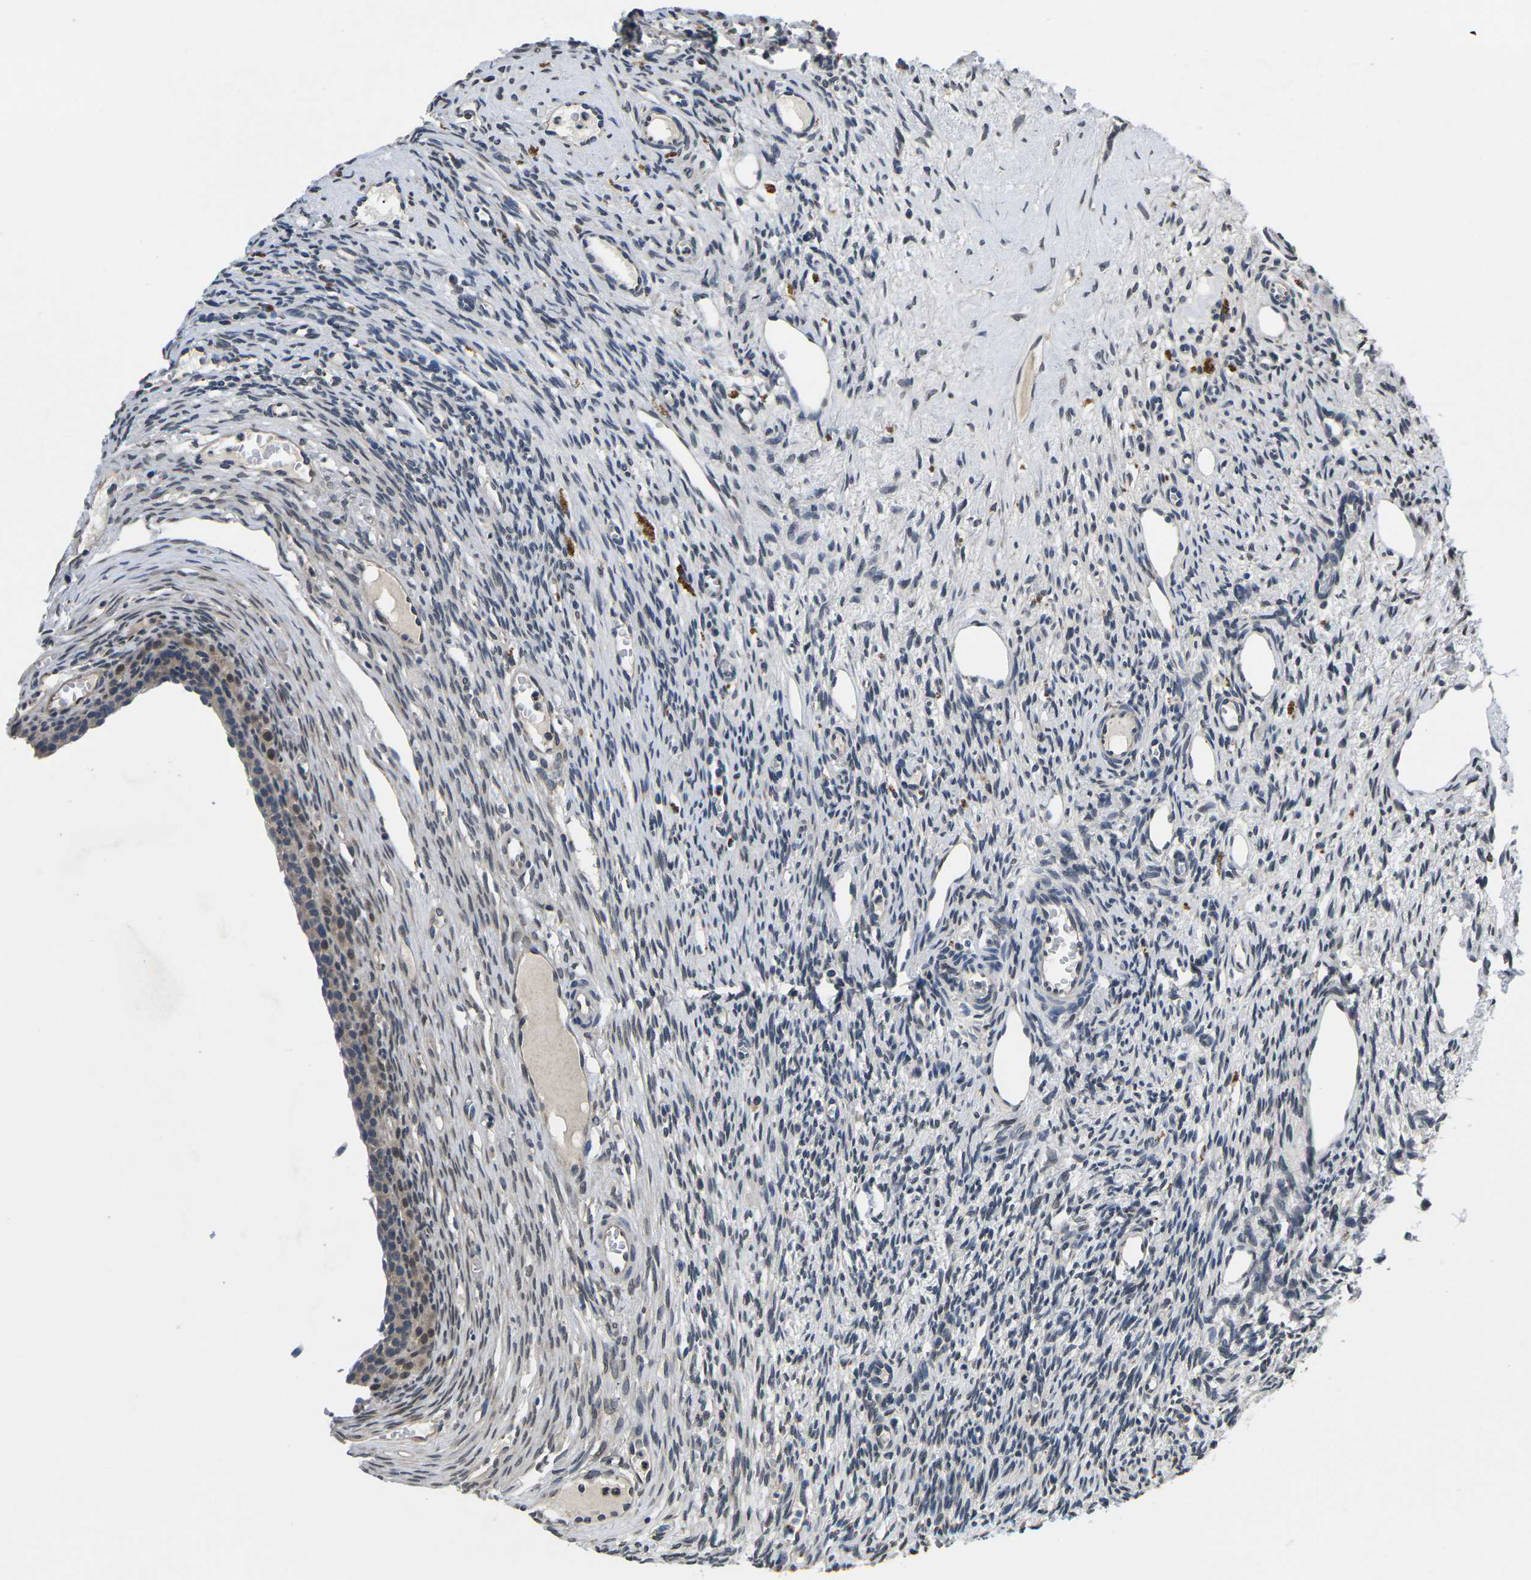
{"staining": {"intensity": "weak", "quantity": "<25%", "location": "cytoplasmic/membranous"}, "tissue": "ovary", "cell_type": "Follicle cells", "image_type": "normal", "snomed": [{"axis": "morphology", "description": "Normal tissue, NOS"}, {"axis": "topography", "description": "Ovary"}], "caption": "High power microscopy image of an immunohistochemistry image of benign ovary, revealing no significant expression in follicle cells.", "gene": "SNX10", "patient": {"sex": "female", "age": 33}}